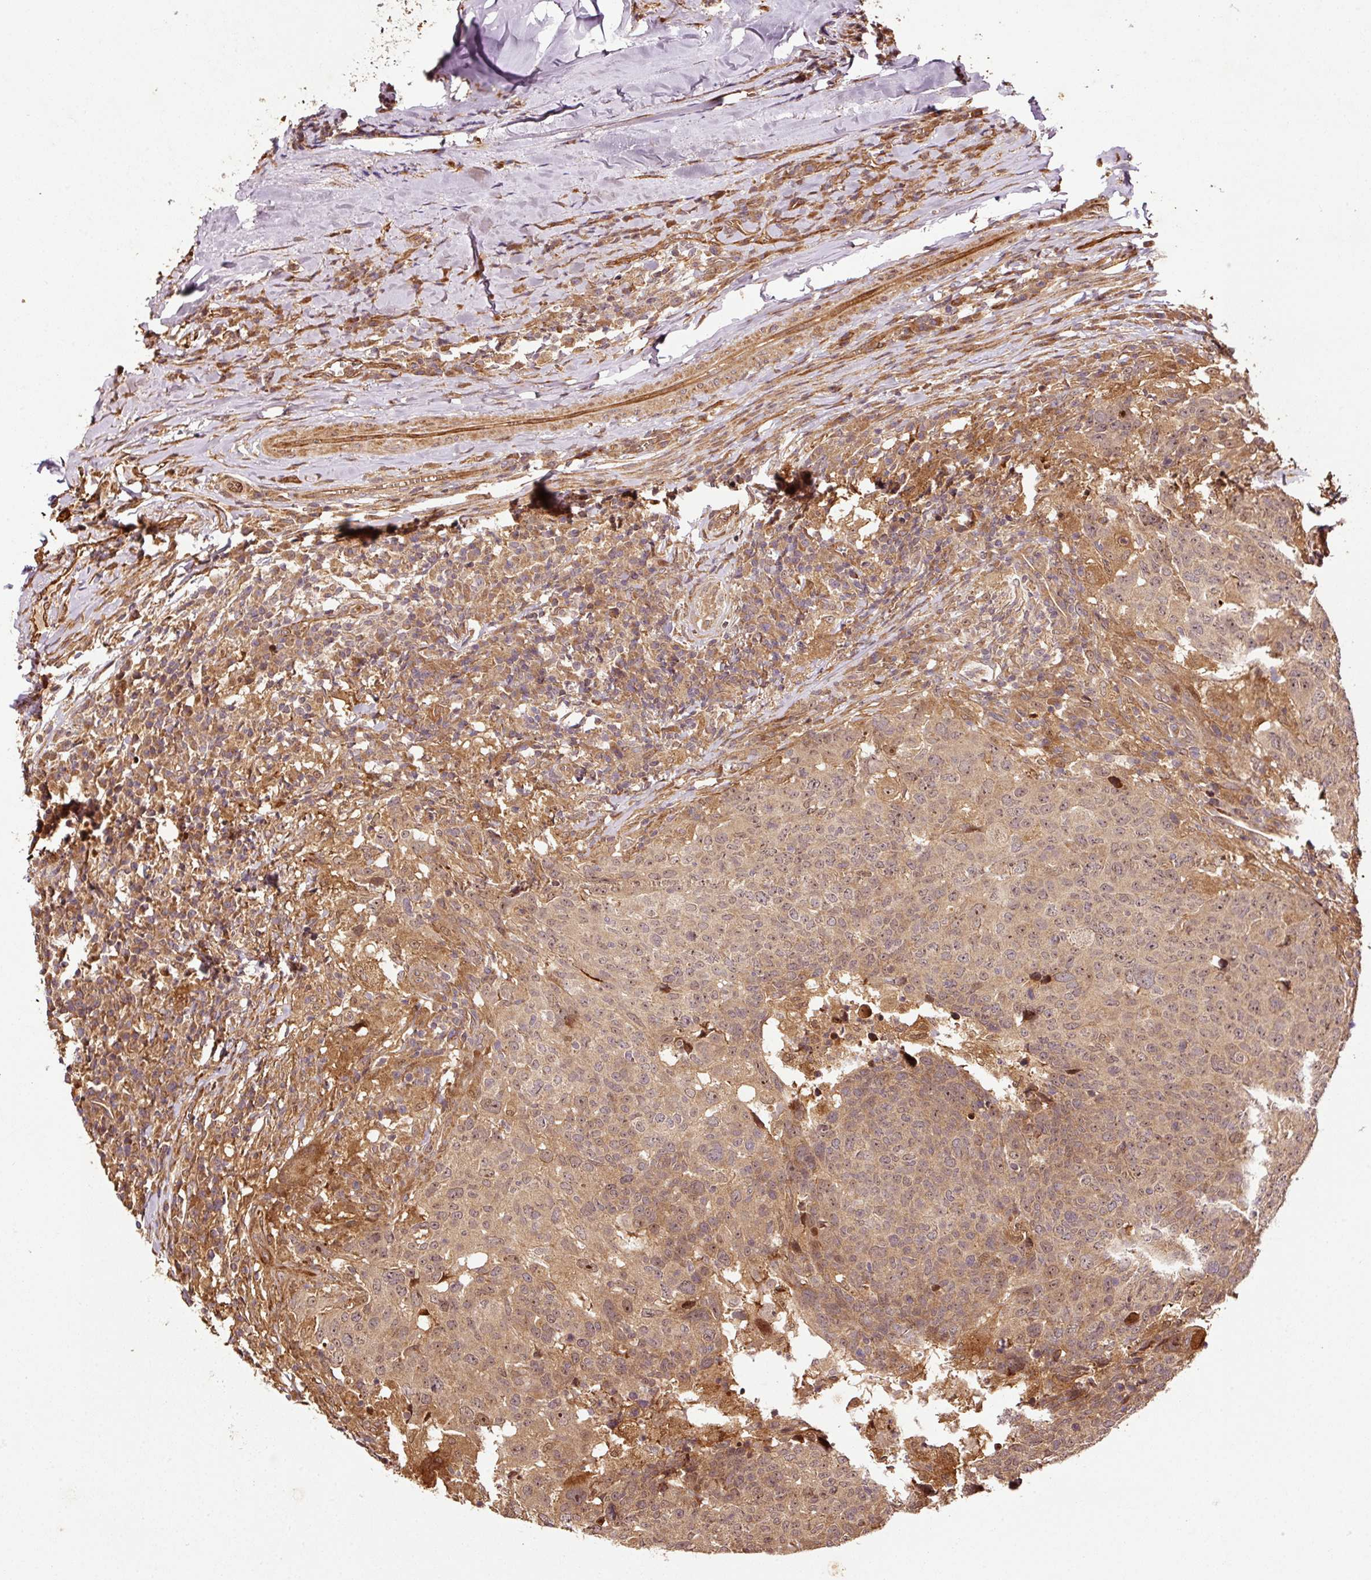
{"staining": {"intensity": "moderate", "quantity": ">75%", "location": "cytoplasmic/membranous,nuclear"}, "tissue": "head and neck cancer", "cell_type": "Tumor cells", "image_type": "cancer", "snomed": [{"axis": "morphology", "description": "Normal tissue, NOS"}, {"axis": "morphology", "description": "Squamous cell carcinoma, NOS"}, {"axis": "topography", "description": "Skeletal muscle"}, {"axis": "topography", "description": "Vascular tissue"}, {"axis": "topography", "description": "Peripheral nerve tissue"}, {"axis": "topography", "description": "Head-Neck"}], "caption": "Approximately >75% of tumor cells in head and neck cancer (squamous cell carcinoma) show moderate cytoplasmic/membranous and nuclear protein staining as visualized by brown immunohistochemical staining.", "gene": "OXER1", "patient": {"sex": "male", "age": 66}}